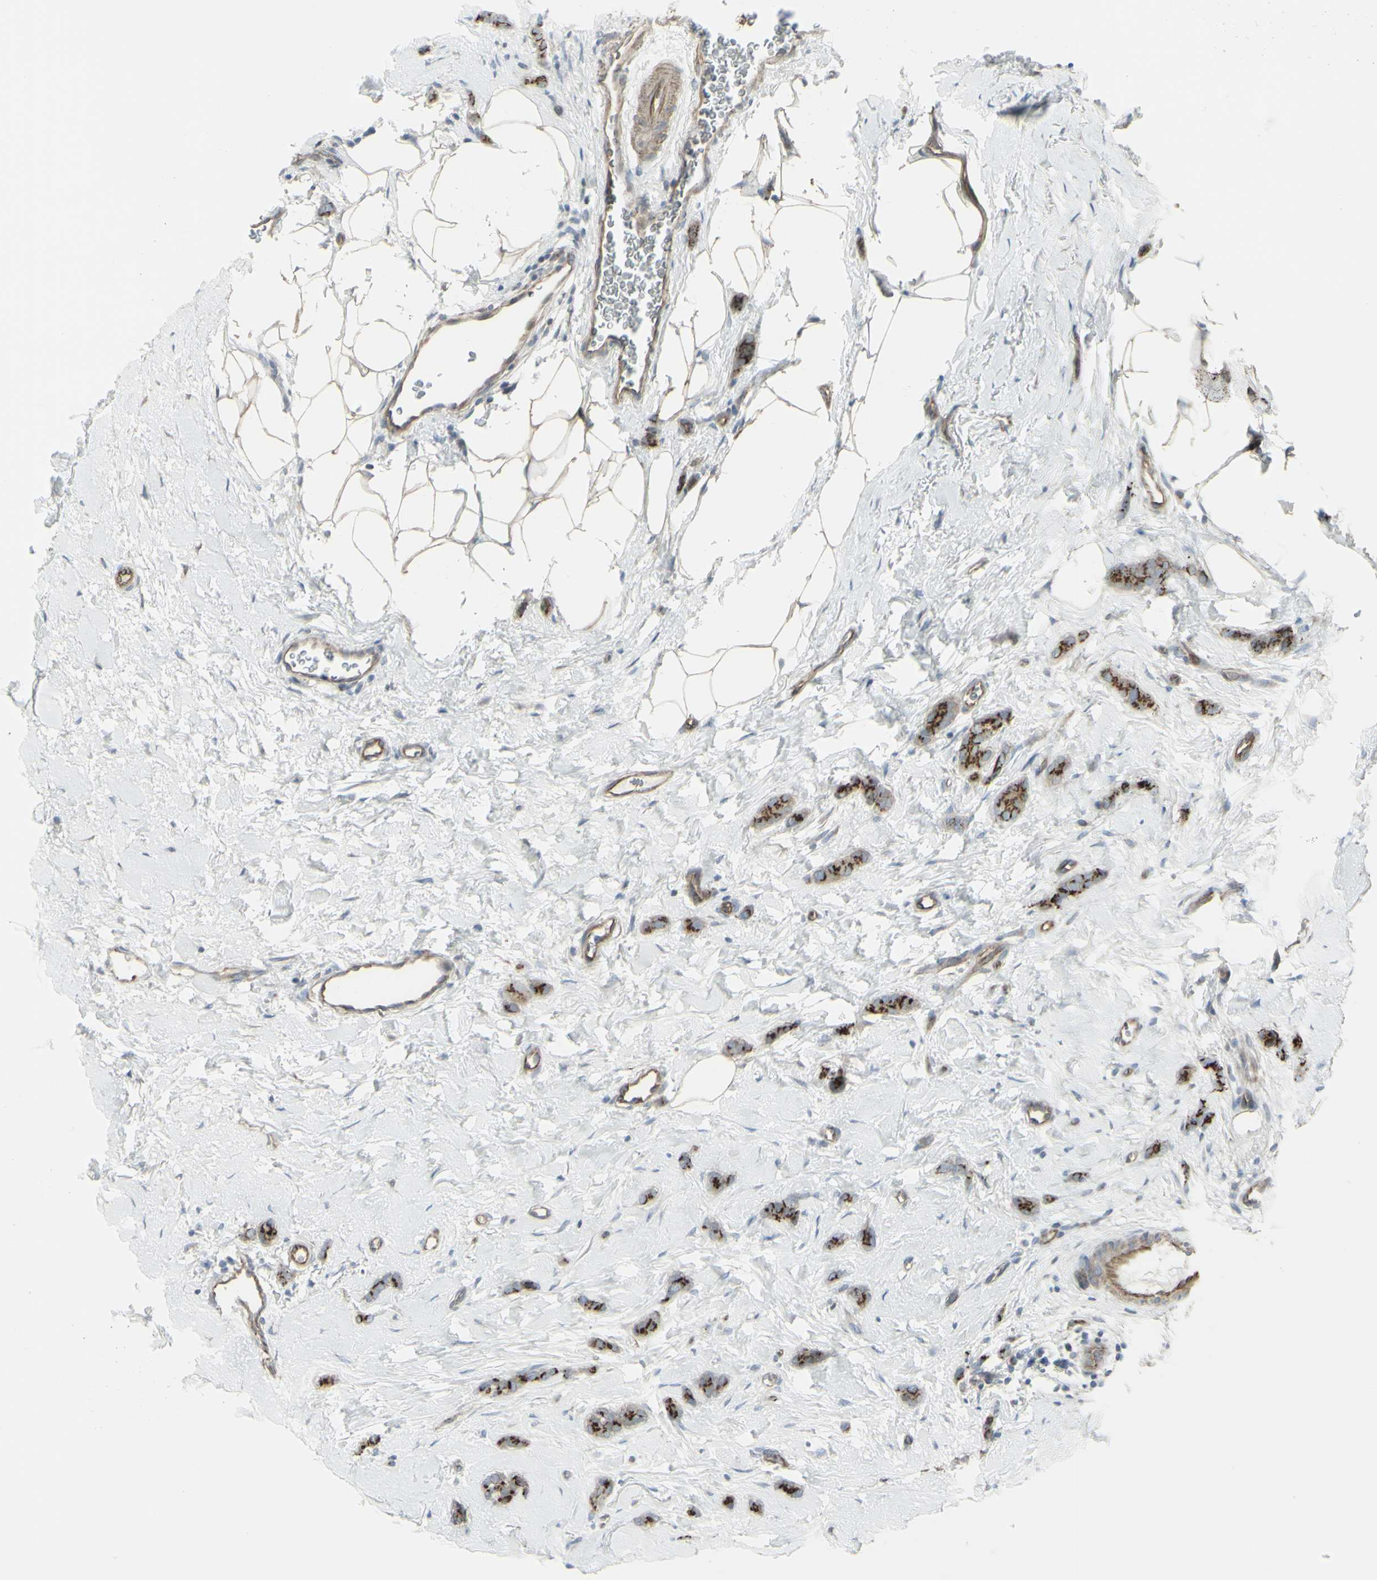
{"staining": {"intensity": "strong", "quantity": ">75%", "location": "cytoplasmic/membranous"}, "tissue": "breast cancer", "cell_type": "Tumor cells", "image_type": "cancer", "snomed": [{"axis": "morphology", "description": "Lobular carcinoma"}, {"axis": "topography", "description": "Skin"}, {"axis": "topography", "description": "Breast"}], "caption": "A histopathology image of human breast cancer (lobular carcinoma) stained for a protein demonstrates strong cytoplasmic/membranous brown staining in tumor cells. (brown staining indicates protein expression, while blue staining denotes nuclei).", "gene": "GALNT6", "patient": {"sex": "female", "age": 46}}